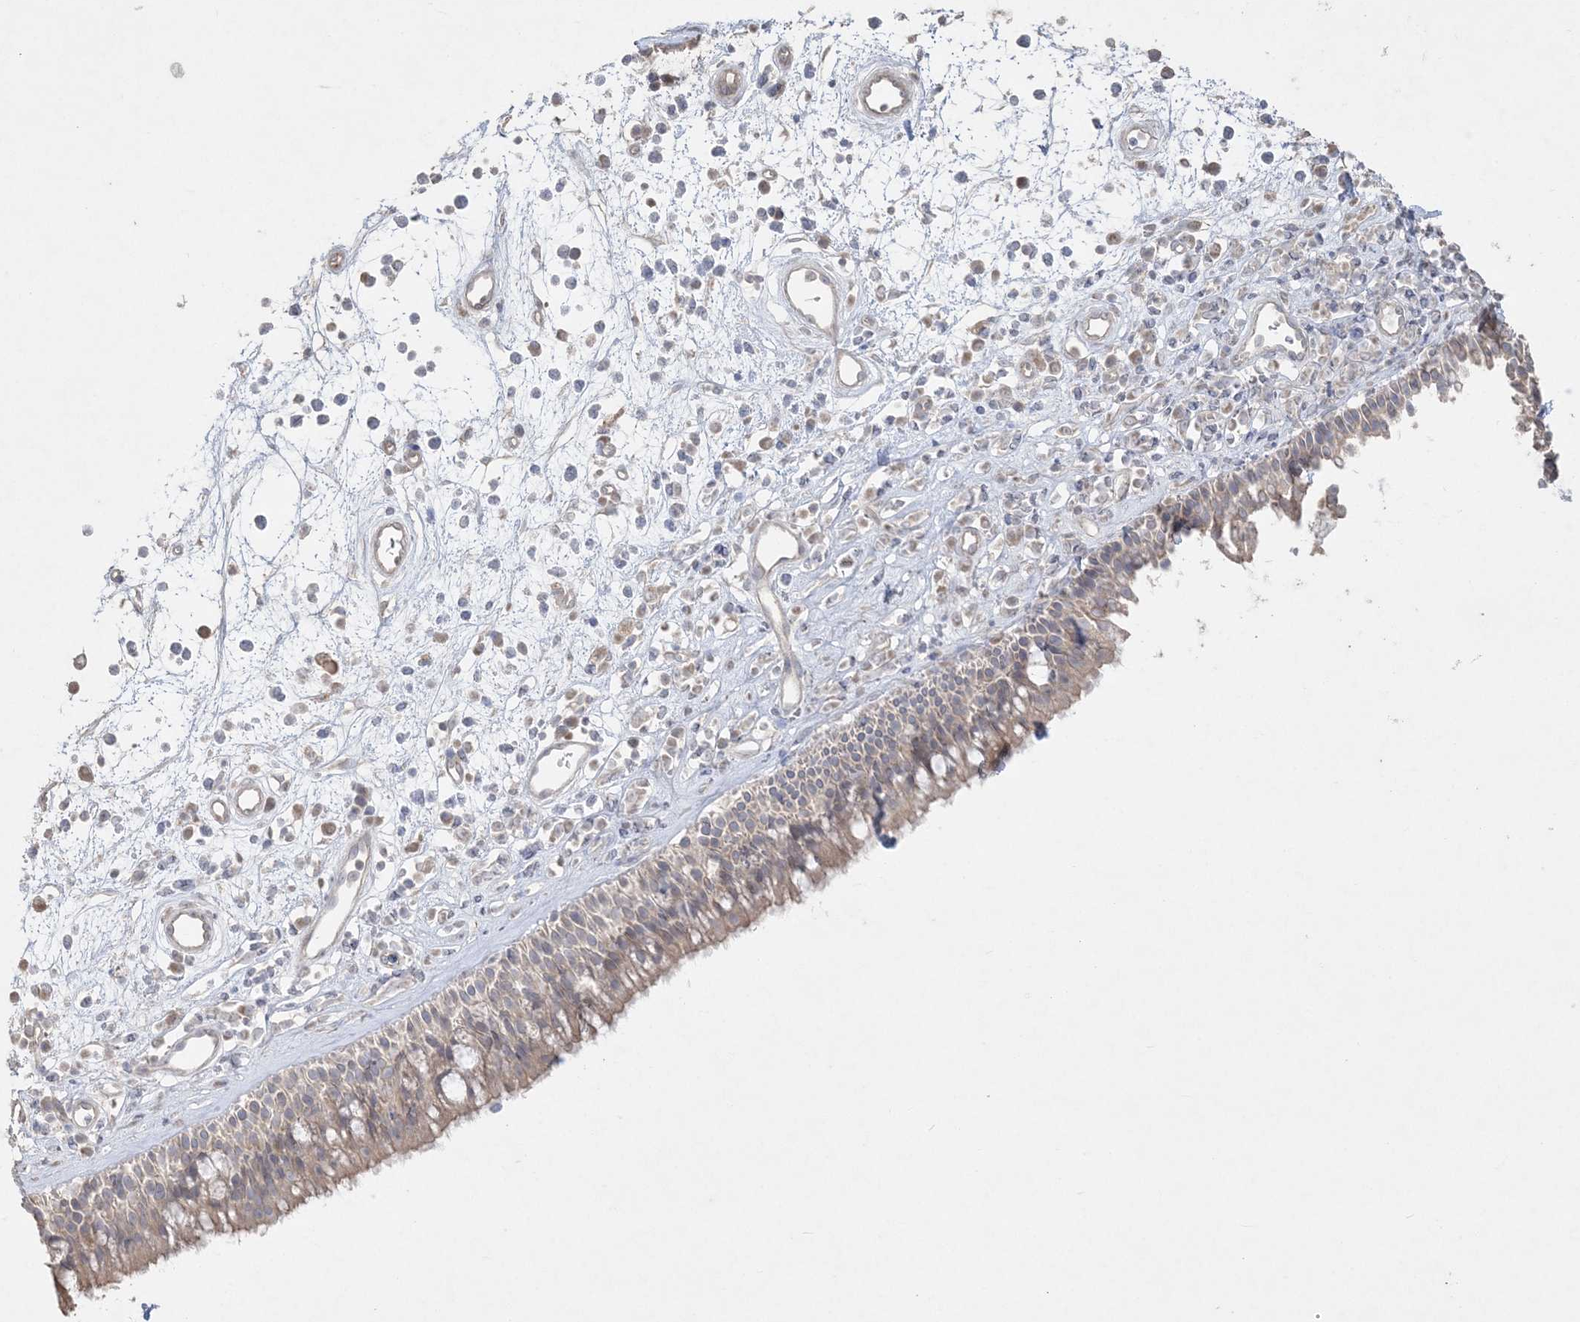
{"staining": {"intensity": "weak", "quantity": "25%-75%", "location": "cytoplasmic/membranous"}, "tissue": "nasopharynx", "cell_type": "Respiratory epithelial cells", "image_type": "normal", "snomed": [{"axis": "morphology", "description": "Normal tissue, NOS"}, {"axis": "morphology", "description": "Inflammation, NOS"}, {"axis": "morphology", "description": "Malignant melanoma, Metastatic site"}, {"axis": "topography", "description": "Nasopharynx"}], "caption": "A micrograph showing weak cytoplasmic/membranous staining in about 25%-75% of respiratory epithelial cells in unremarkable nasopharynx, as visualized by brown immunohistochemical staining.", "gene": "SH3BP4", "patient": {"sex": "male", "age": 70}}